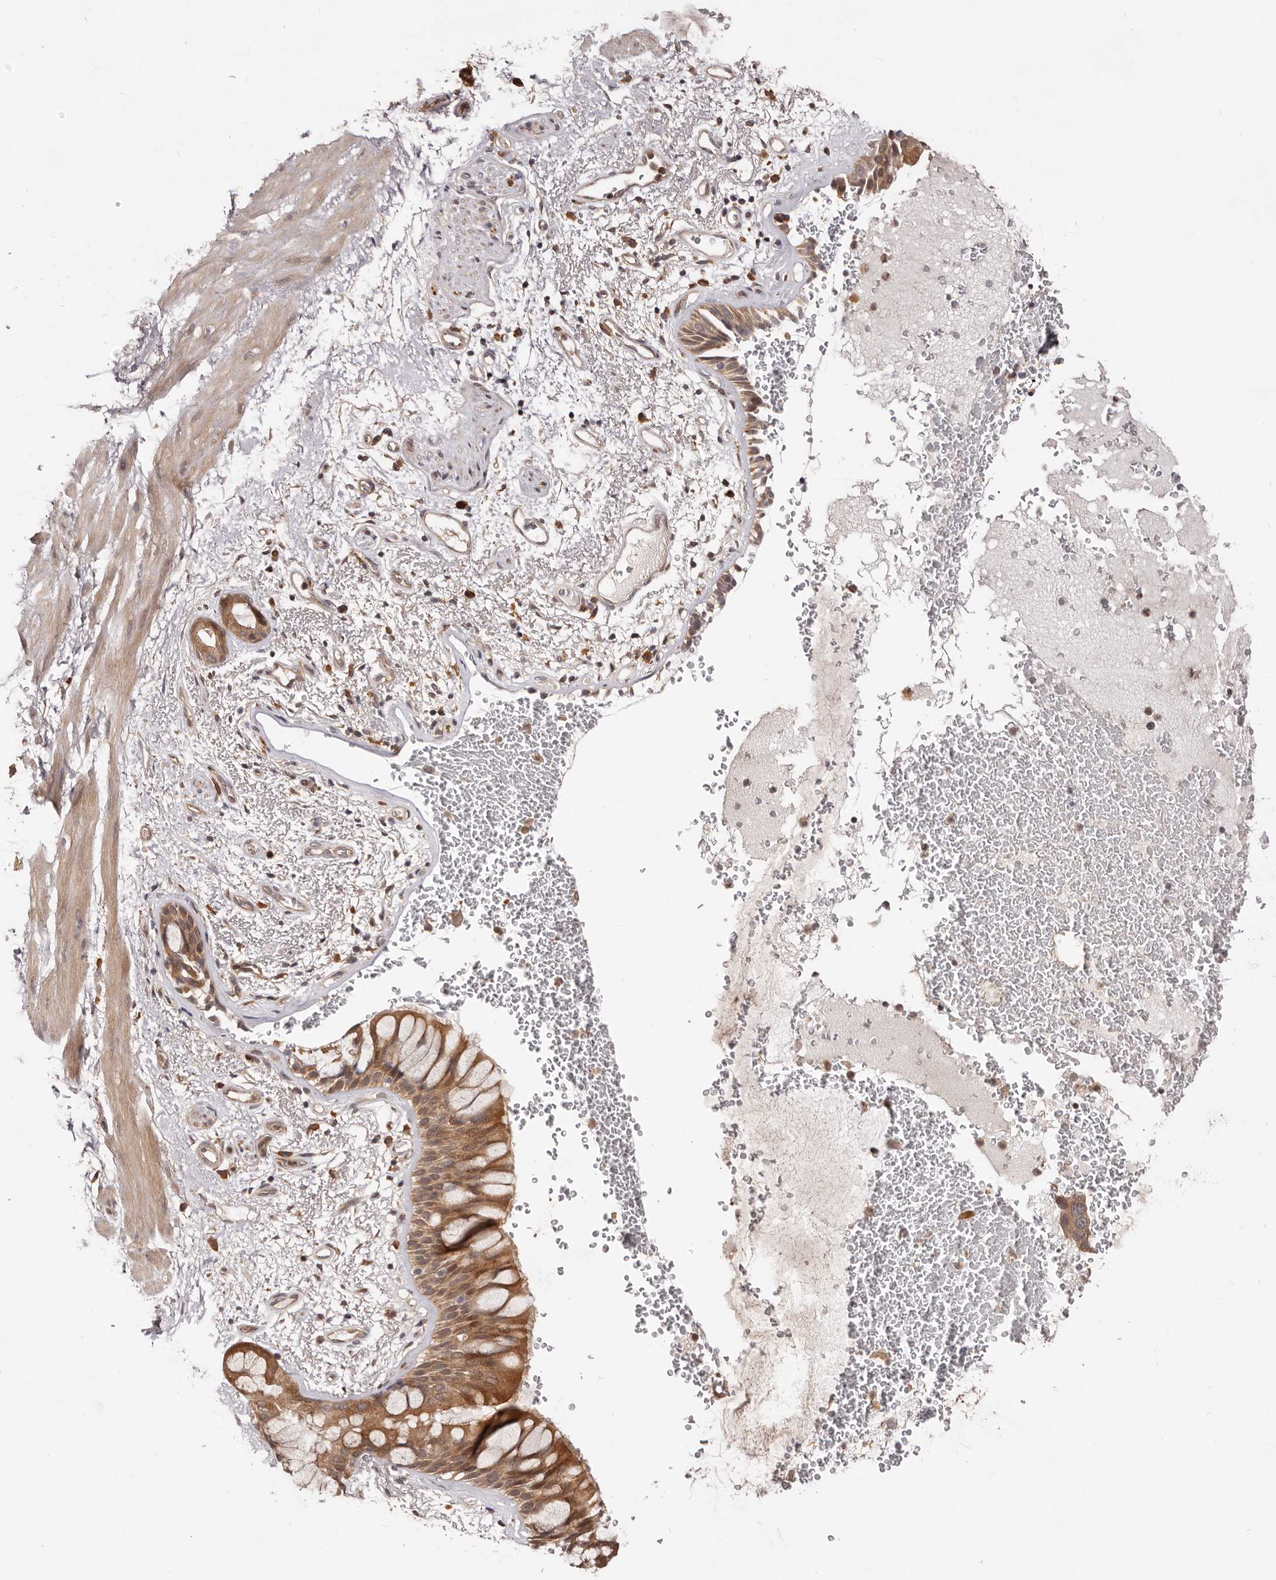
{"staining": {"intensity": "moderate", "quantity": ">75%", "location": "cytoplasmic/membranous"}, "tissue": "bronchus", "cell_type": "Respiratory epithelial cells", "image_type": "normal", "snomed": [{"axis": "morphology", "description": "Normal tissue, NOS"}, {"axis": "morphology", "description": "Squamous cell carcinoma, NOS"}, {"axis": "topography", "description": "Lymph node"}, {"axis": "topography", "description": "Bronchus"}, {"axis": "topography", "description": "Lung"}], "caption": "This is an image of immunohistochemistry (IHC) staining of benign bronchus, which shows moderate positivity in the cytoplasmic/membranous of respiratory epithelial cells.", "gene": "MDP1", "patient": {"sex": "male", "age": 66}}